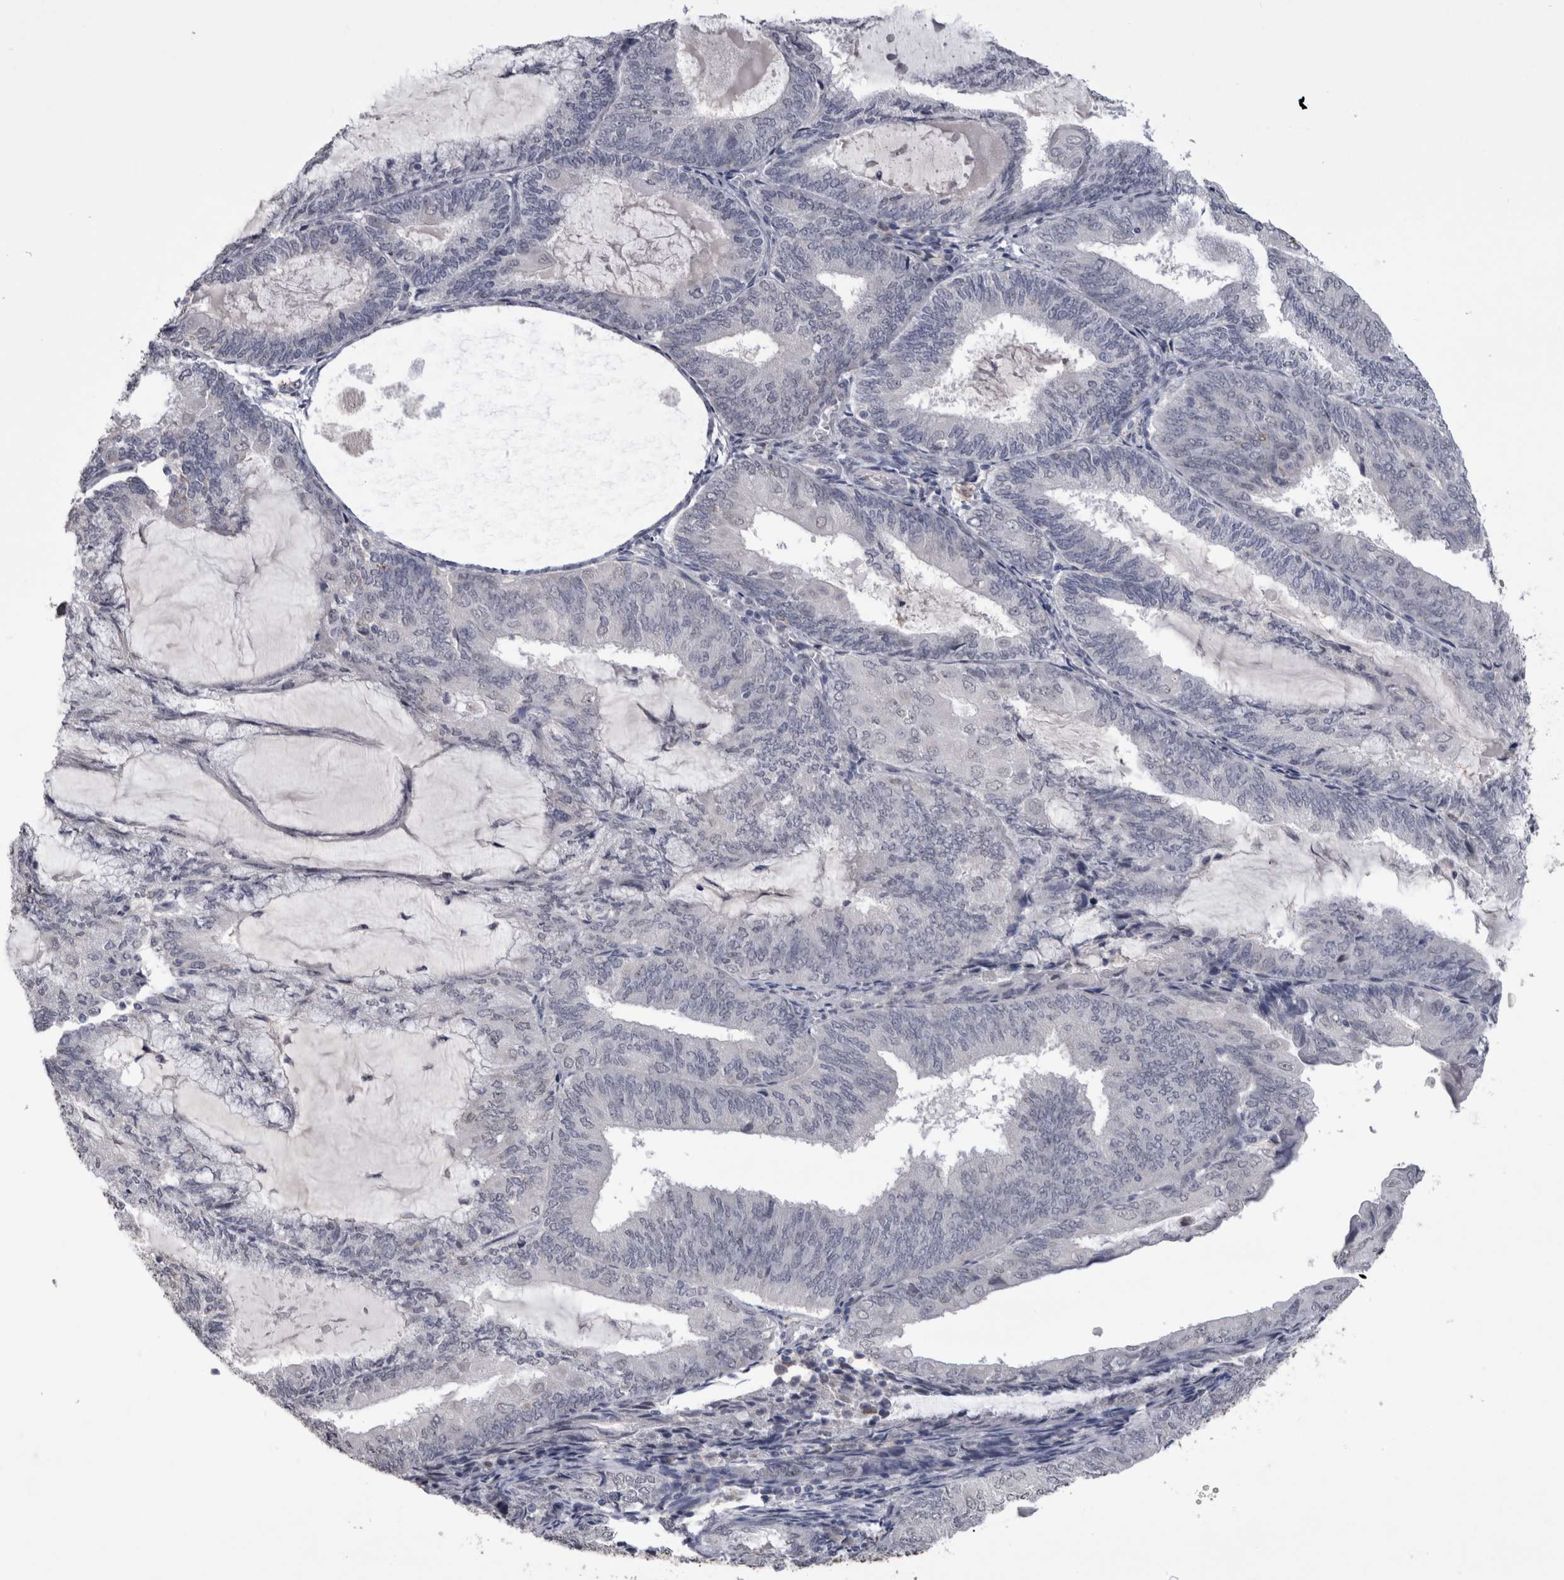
{"staining": {"intensity": "negative", "quantity": "none", "location": "none"}, "tissue": "endometrial cancer", "cell_type": "Tumor cells", "image_type": "cancer", "snomed": [{"axis": "morphology", "description": "Adenocarcinoma, NOS"}, {"axis": "topography", "description": "Endometrium"}], "caption": "Tumor cells show no significant protein positivity in endometrial cancer.", "gene": "PAX5", "patient": {"sex": "female", "age": 81}}